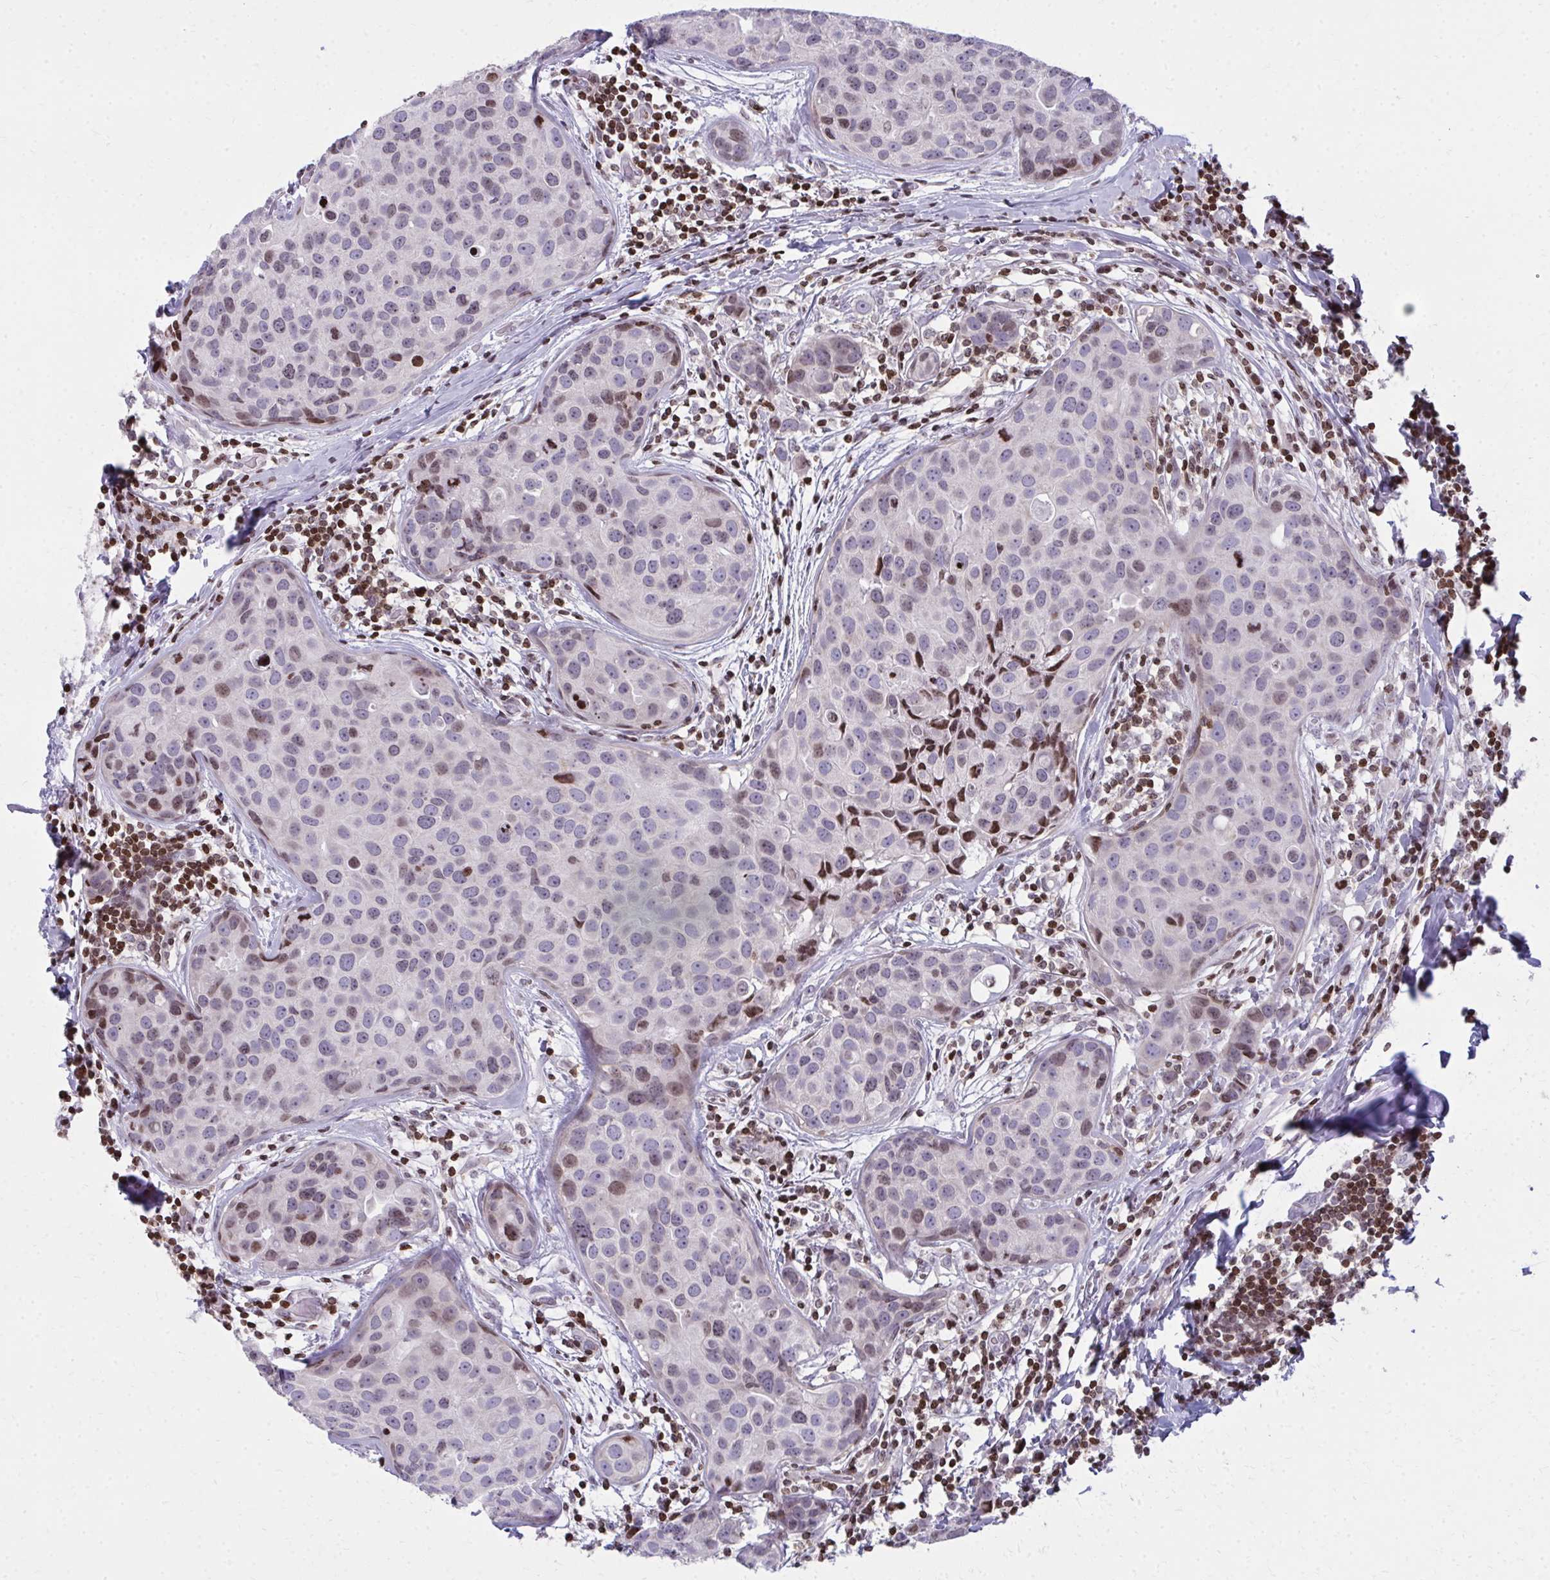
{"staining": {"intensity": "moderate", "quantity": "<25%", "location": "nuclear"}, "tissue": "breast cancer", "cell_type": "Tumor cells", "image_type": "cancer", "snomed": [{"axis": "morphology", "description": "Duct carcinoma"}, {"axis": "topography", "description": "Breast"}], "caption": "Immunohistochemical staining of human breast cancer (infiltrating ductal carcinoma) reveals low levels of moderate nuclear protein staining in approximately <25% of tumor cells.", "gene": "AP5M1", "patient": {"sex": "female", "age": 24}}